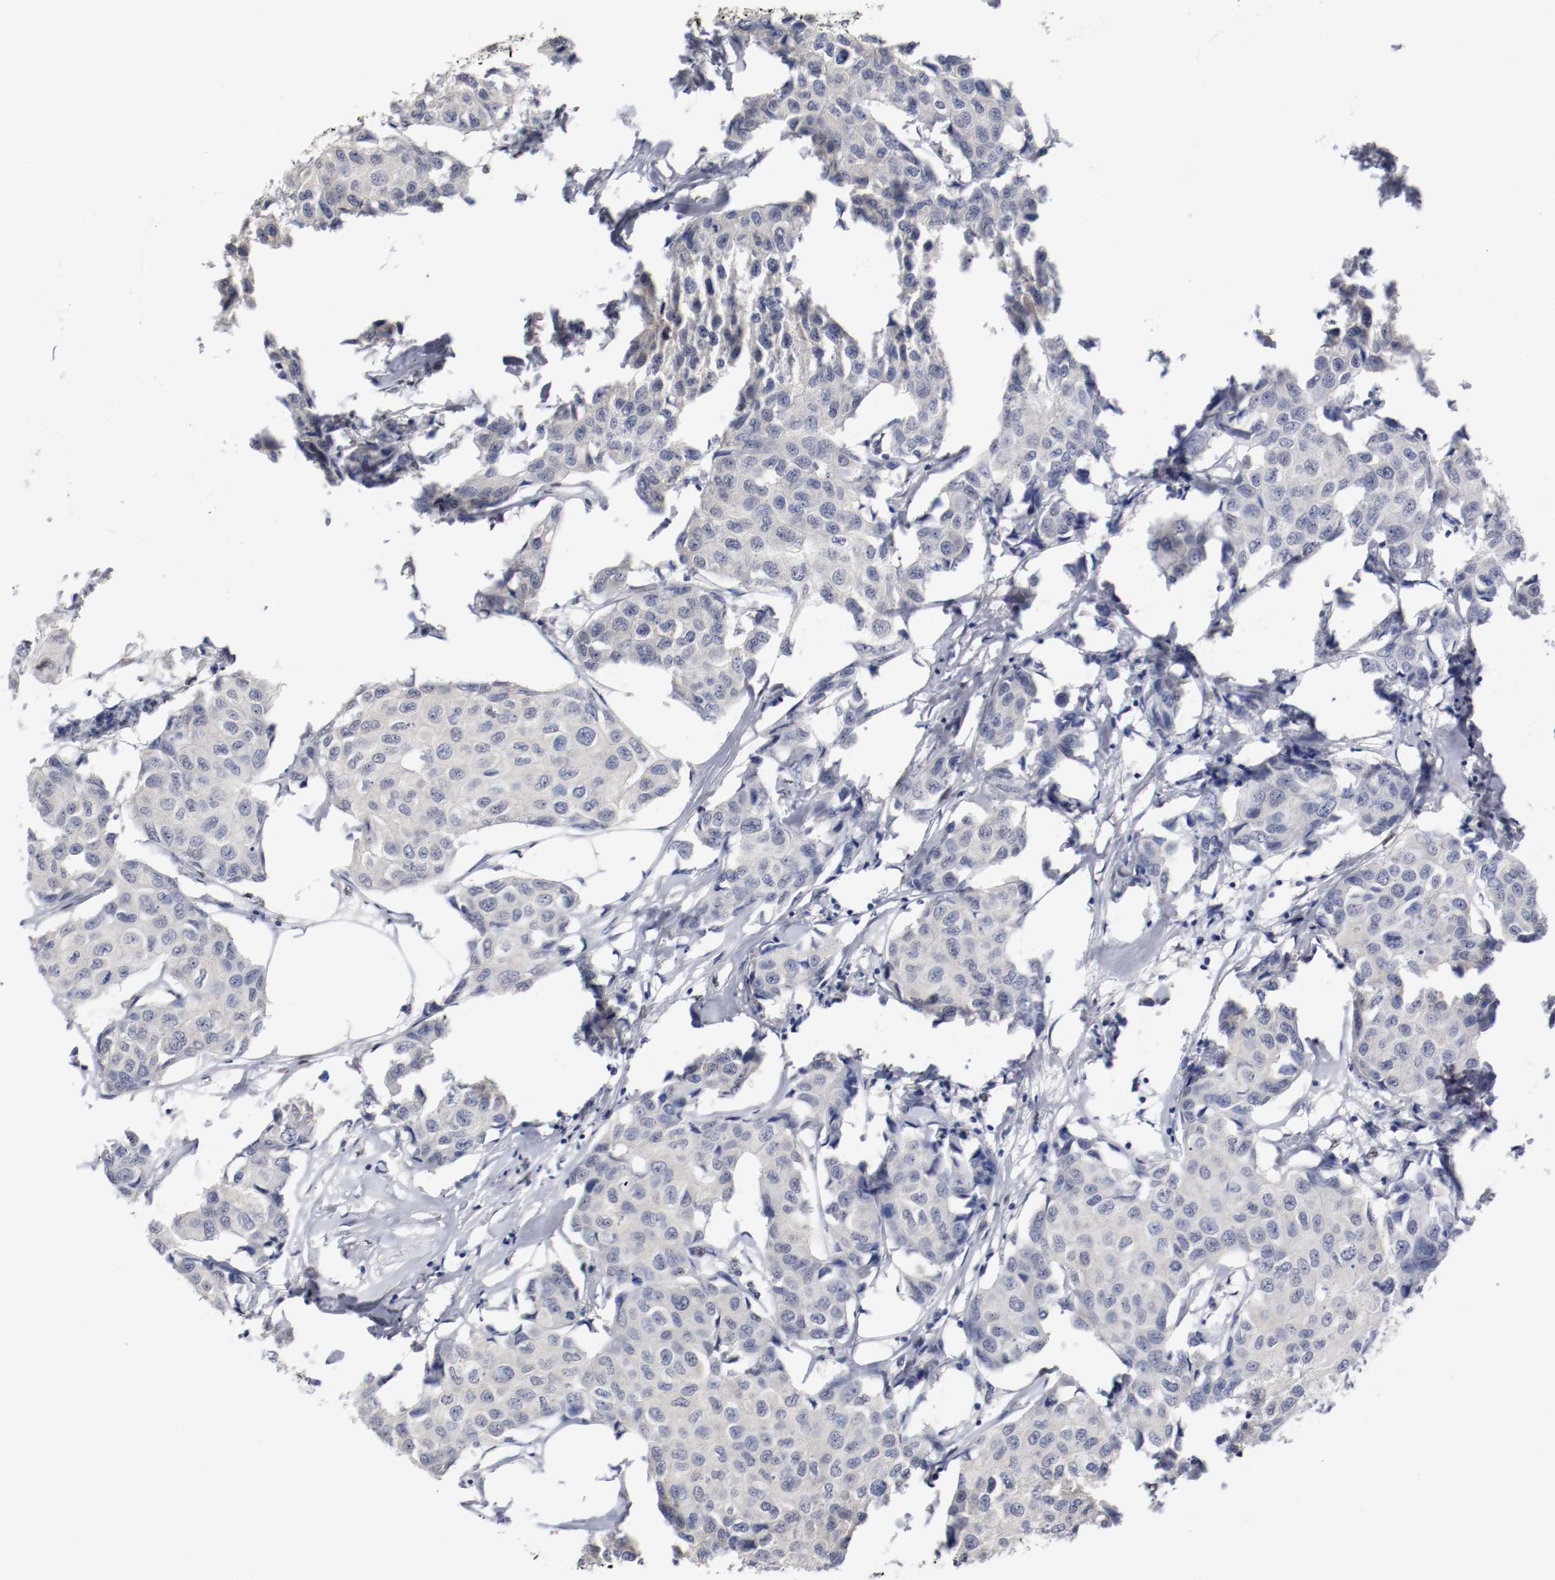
{"staining": {"intensity": "weak", "quantity": "<25%", "location": "cytoplasmic/membranous"}, "tissue": "breast cancer", "cell_type": "Tumor cells", "image_type": "cancer", "snomed": [{"axis": "morphology", "description": "Duct carcinoma"}, {"axis": "topography", "description": "Breast"}], "caption": "Tumor cells show no significant positivity in breast infiltrating ductal carcinoma.", "gene": "FOSL2", "patient": {"sex": "female", "age": 80}}